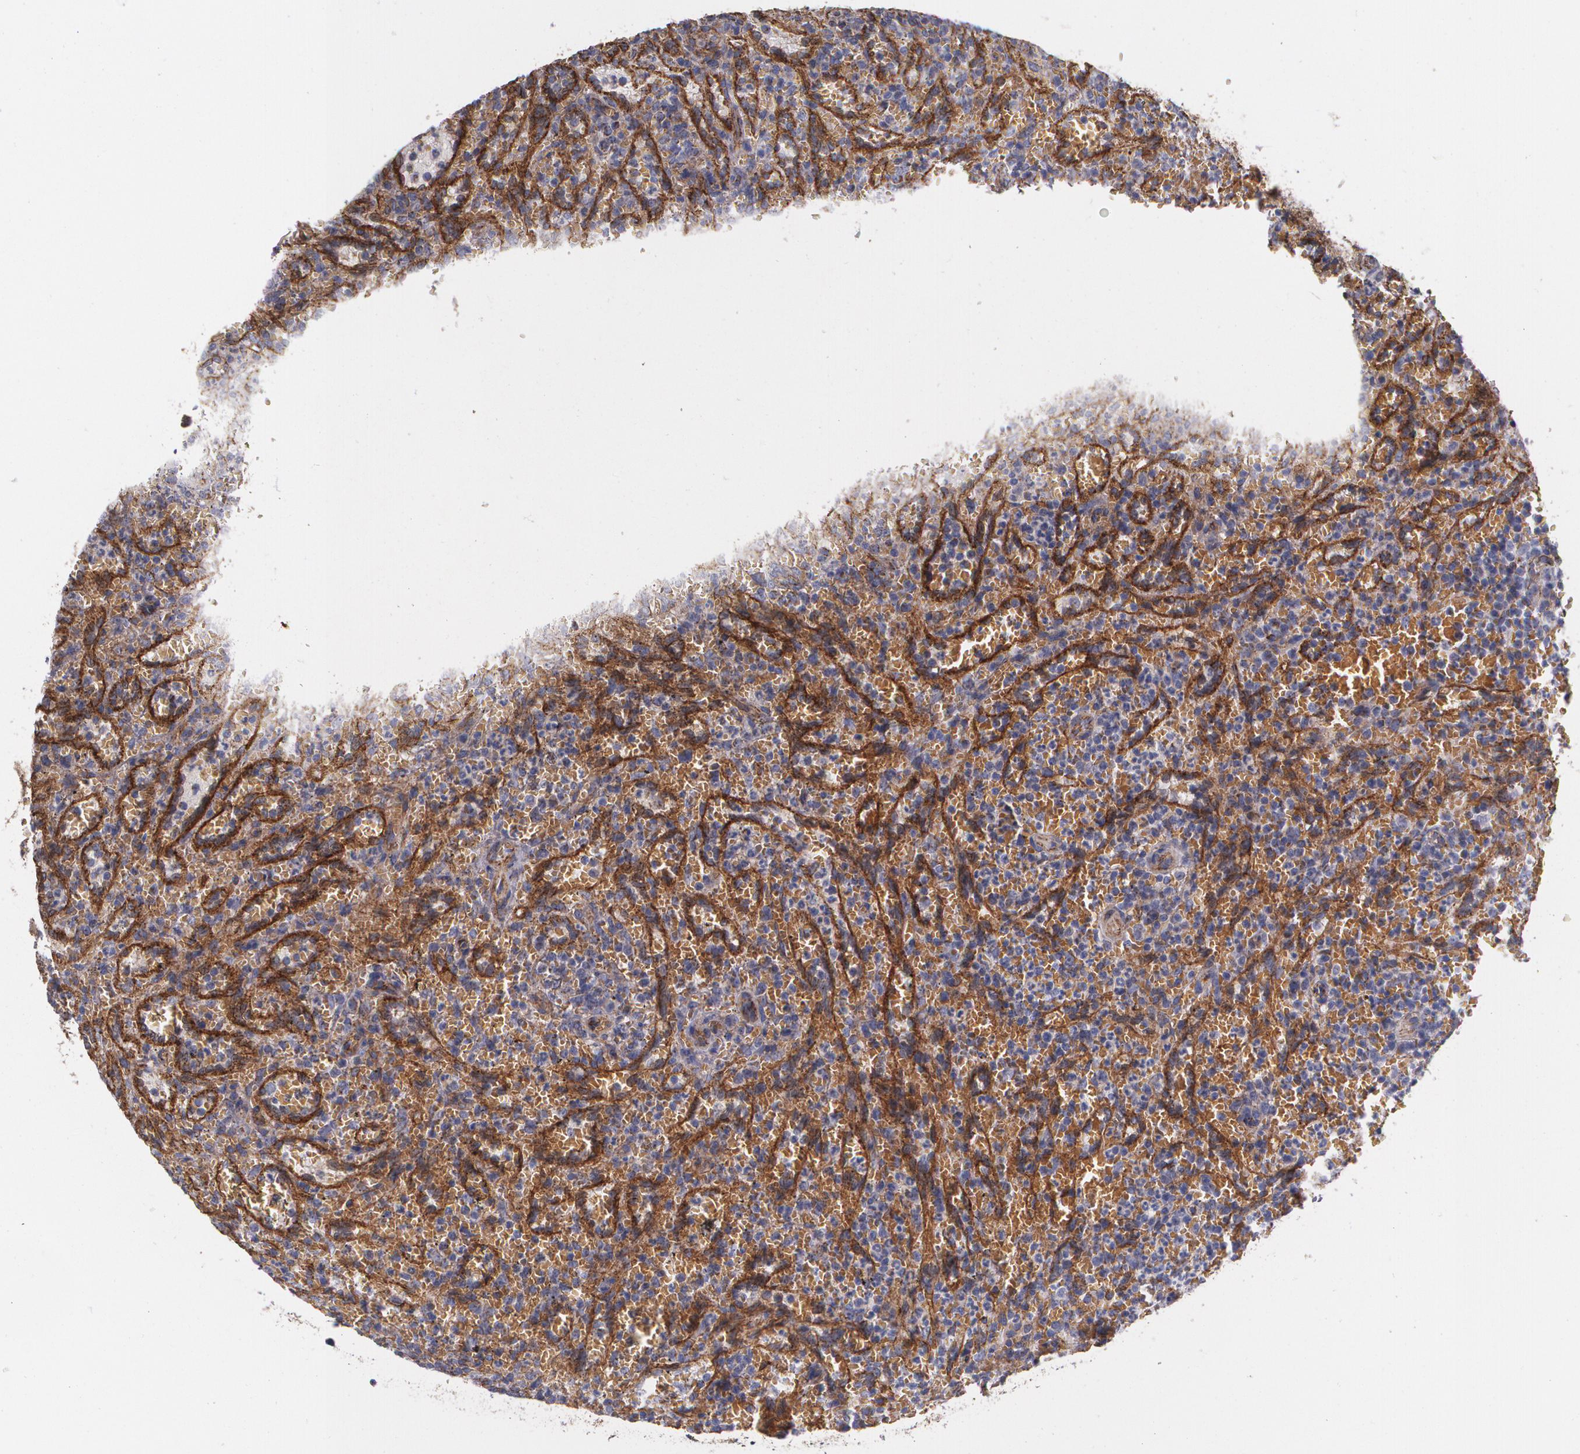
{"staining": {"intensity": "negative", "quantity": "none", "location": "none"}, "tissue": "lymphoma", "cell_type": "Tumor cells", "image_type": "cancer", "snomed": [{"axis": "morphology", "description": "Malignant lymphoma, non-Hodgkin's type, Low grade"}, {"axis": "topography", "description": "Spleen"}], "caption": "Immunohistochemistry of human malignant lymphoma, non-Hodgkin's type (low-grade) displays no expression in tumor cells.", "gene": "TJP1", "patient": {"sex": "female", "age": 64}}